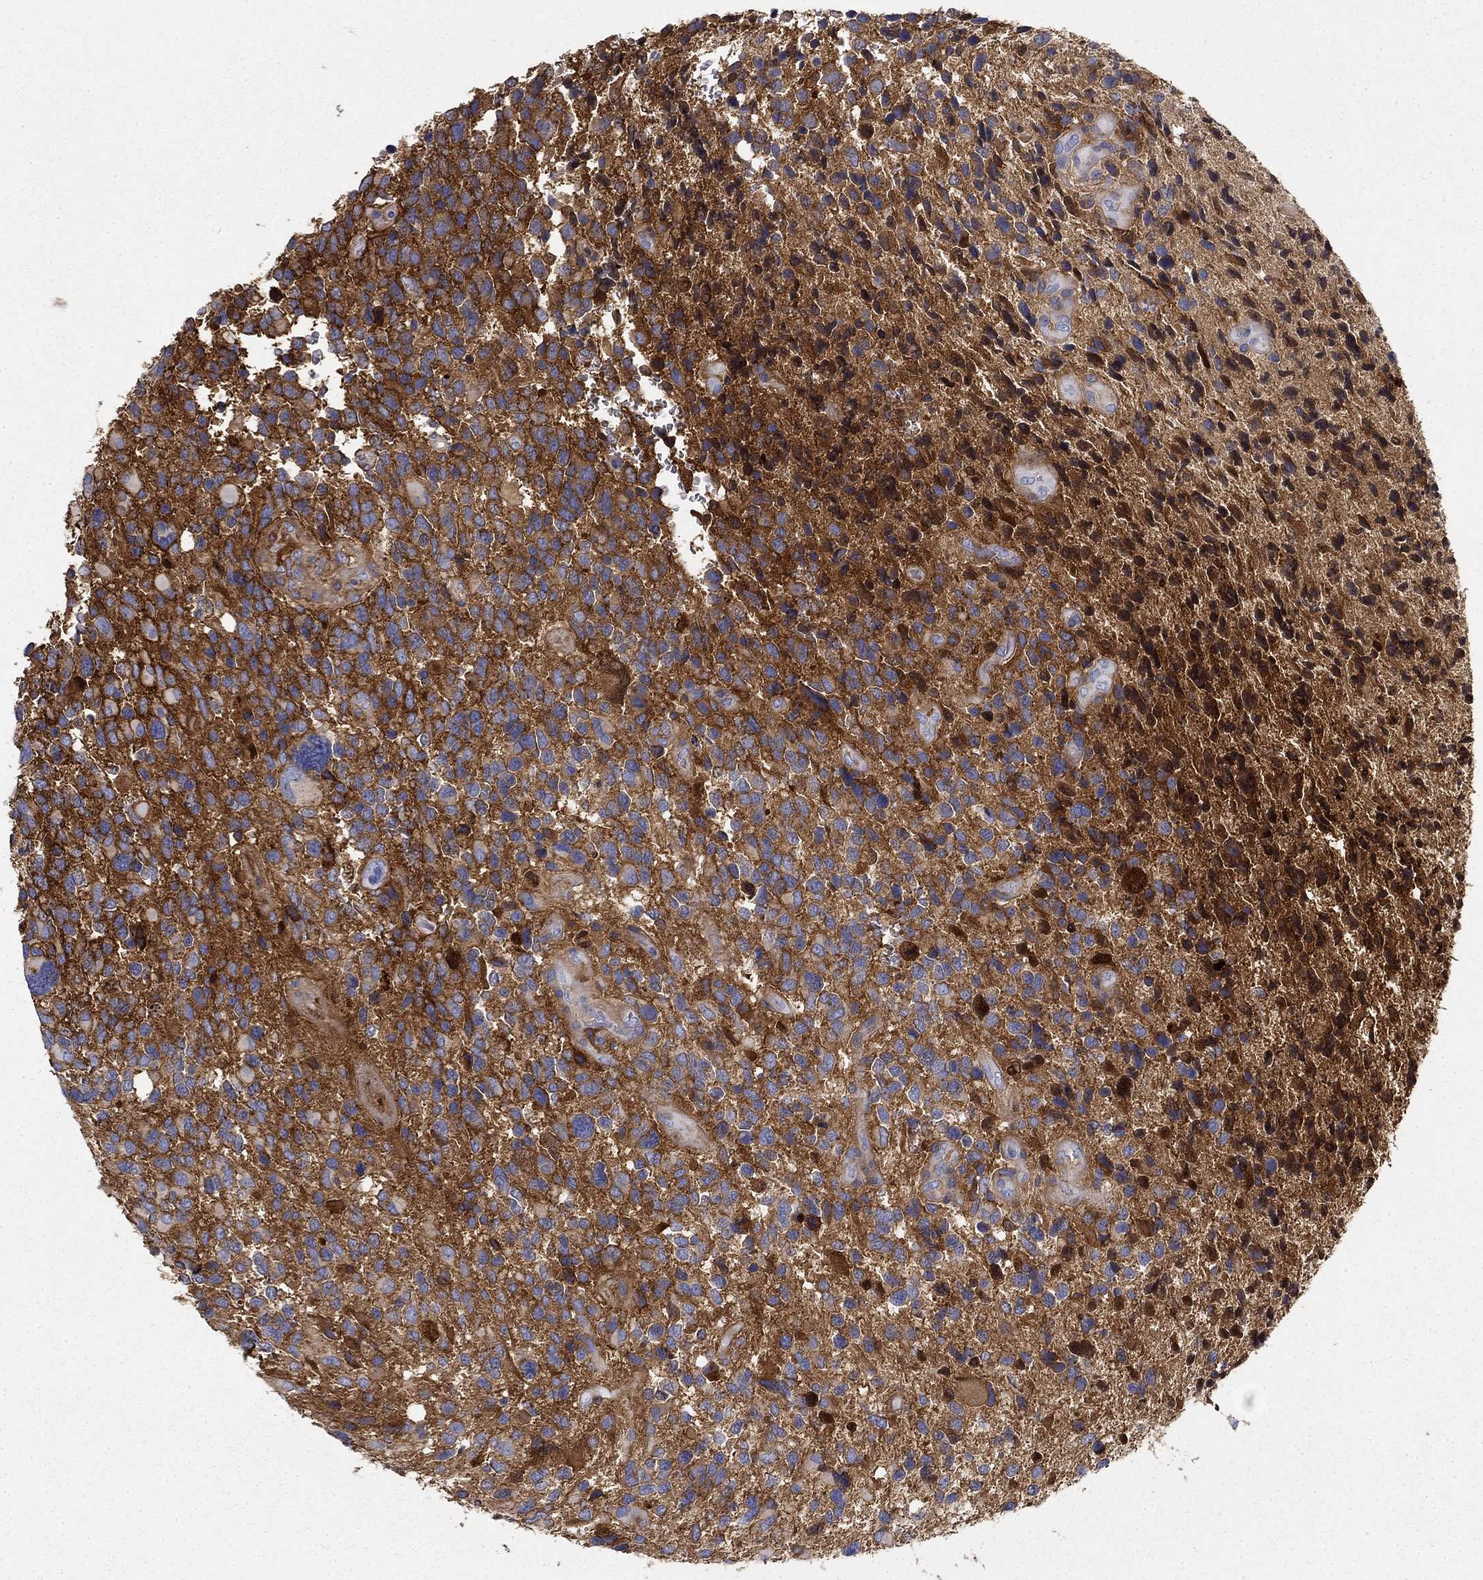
{"staining": {"intensity": "strong", "quantity": "<25%", "location": "cytoplasmic/membranous"}, "tissue": "glioma", "cell_type": "Tumor cells", "image_type": "cancer", "snomed": [{"axis": "morphology", "description": "Glioma, malignant, Low grade"}, {"axis": "topography", "description": "Brain"}], "caption": "The photomicrograph reveals immunohistochemical staining of malignant low-grade glioma. There is strong cytoplasmic/membranous expression is appreciated in about <25% of tumor cells.", "gene": "GPC1", "patient": {"sex": "female", "age": 32}}